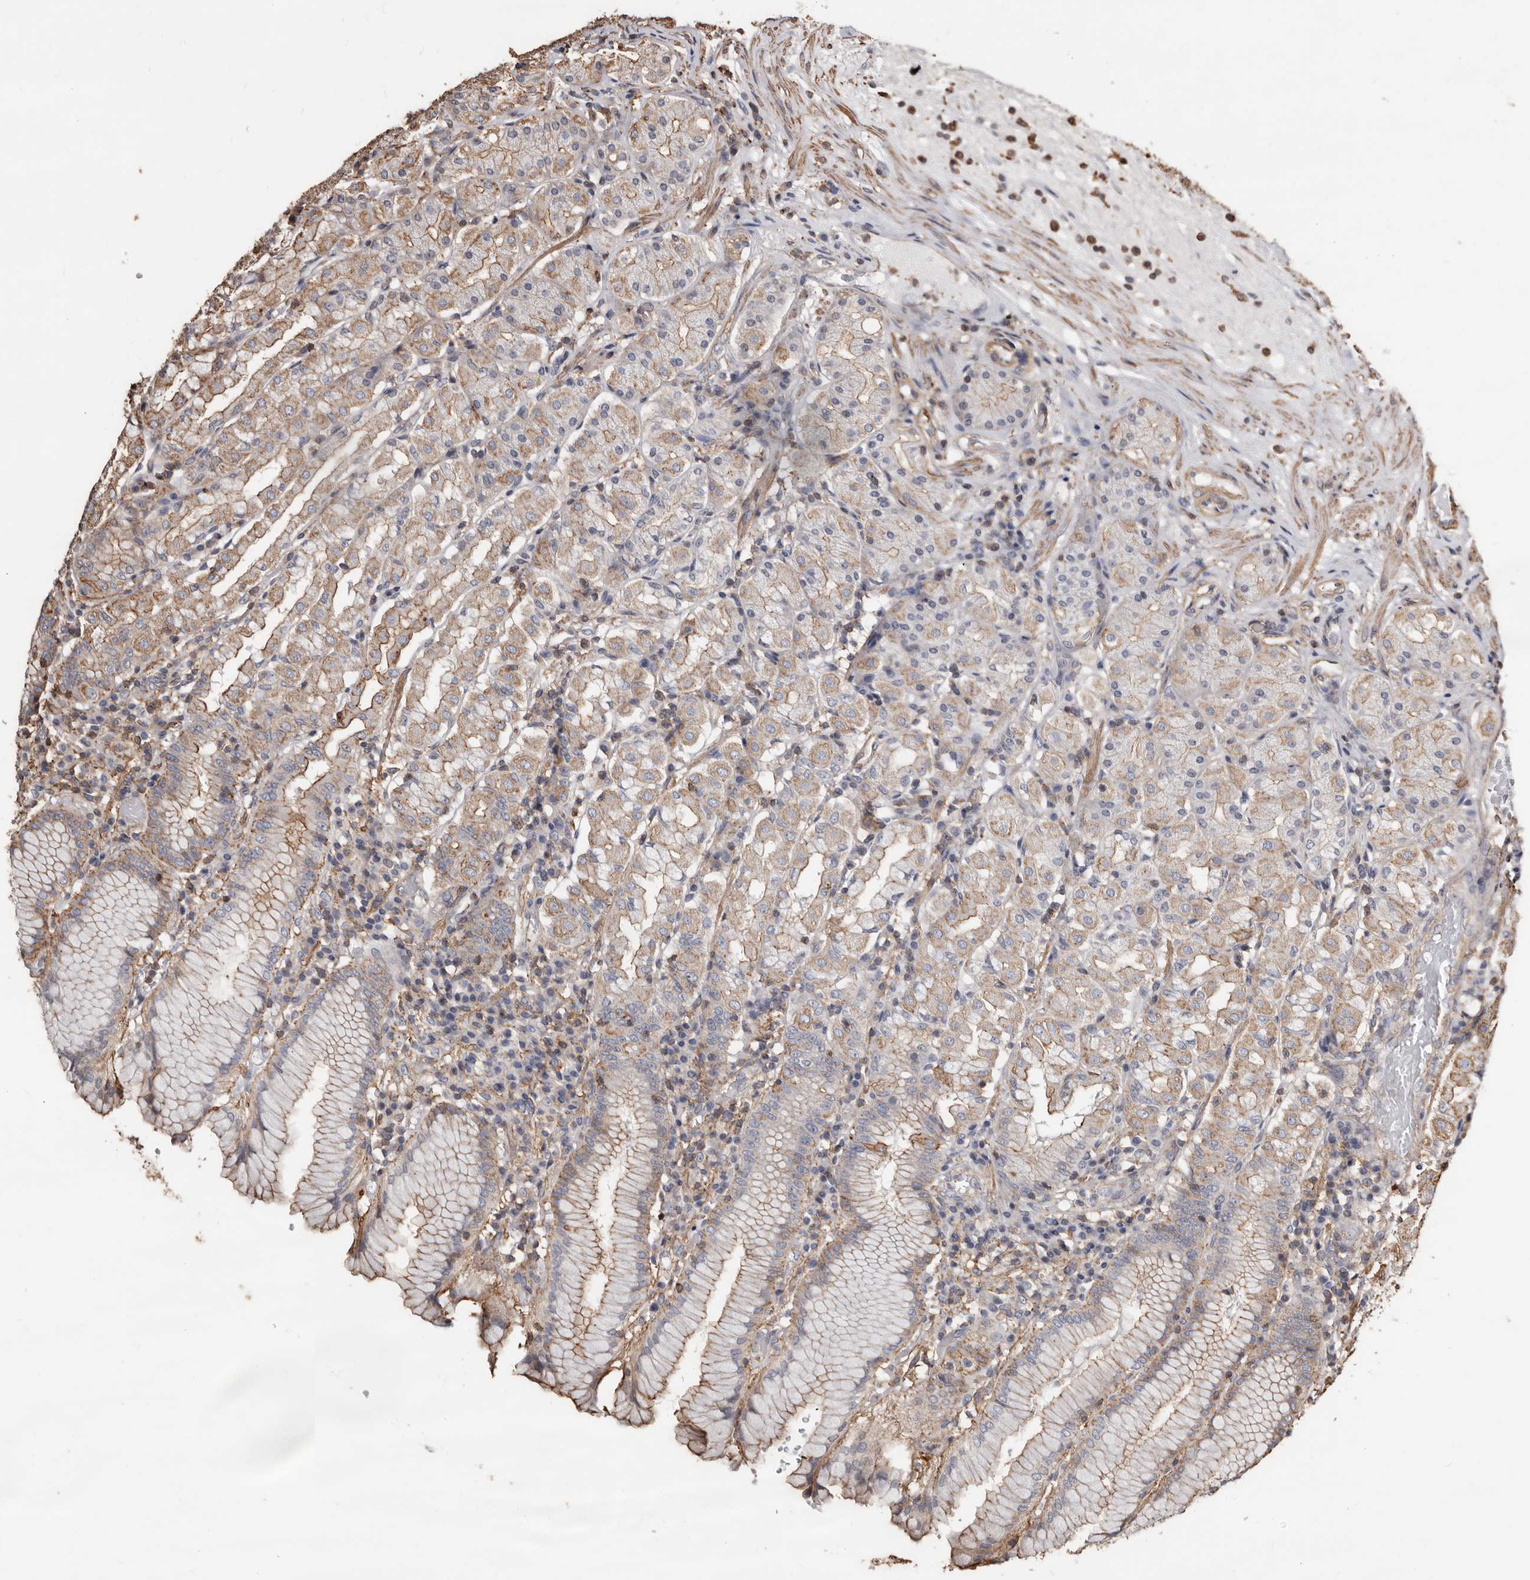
{"staining": {"intensity": "weak", "quantity": "25%-75%", "location": "cytoplasmic/membranous"}, "tissue": "stomach", "cell_type": "Glandular cells", "image_type": "normal", "snomed": [{"axis": "morphology", "description": "Normal tissue, NOS"}, {"axis": "topography", "description": "Stomach"}, {"axis": "topography", "description": "Stomach, lower"}], "caption": "The photomicrograph reveals immunohistochemical staining of normal stomach. There is weak cytoplasmic/membranous expression is identified in about 25%-75% of glandular cells. The protein of interest is stained brown, and the nuclei are stained in blue (DAB IHC with brightfield microscopy, high magnification).", "gene": "GSK3A", "patient": {"sex": "female", "age": 56}}